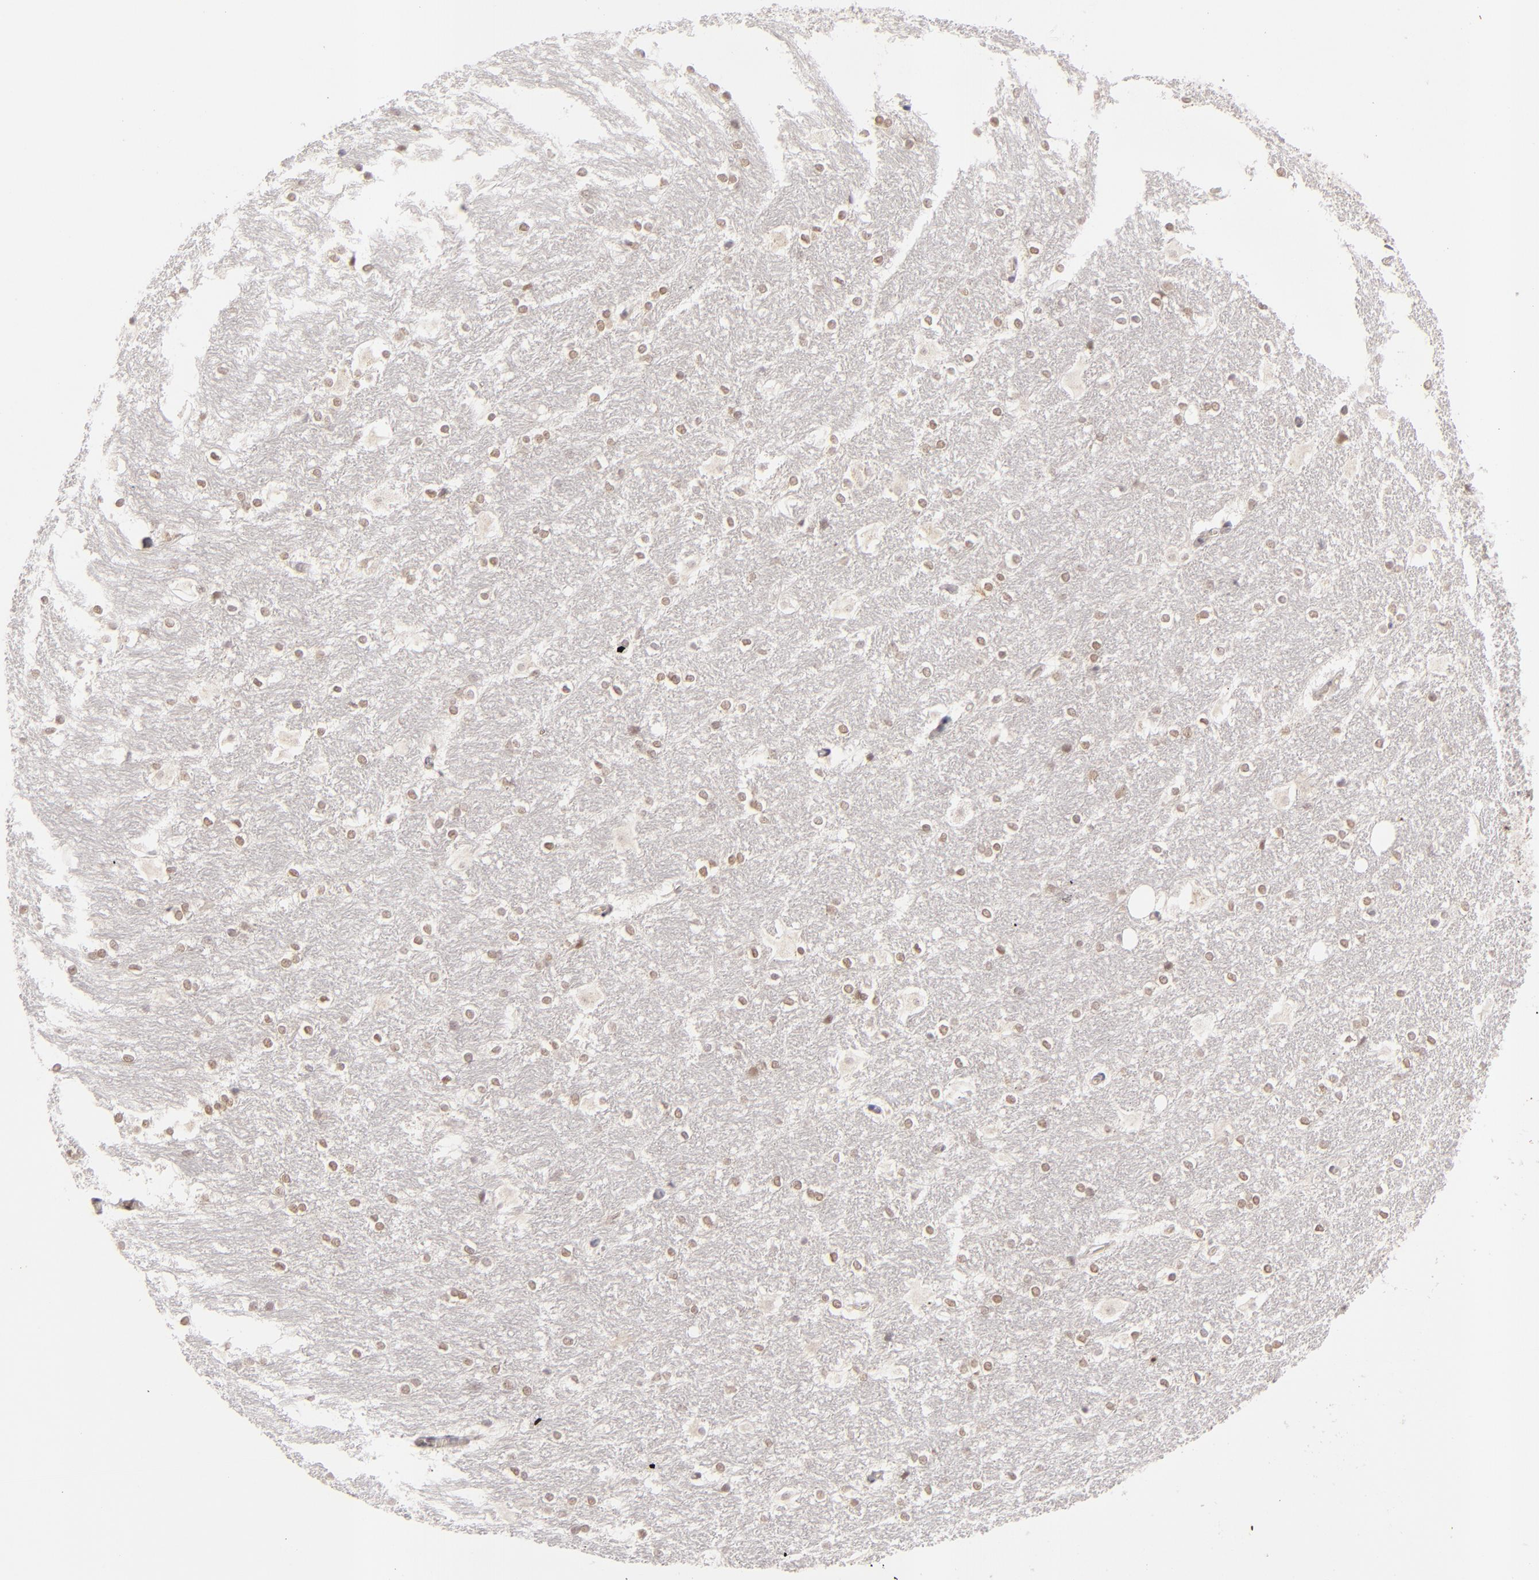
{"staining": {"intensity": "weak", "quantity": ">75%", "location": "nuclear"}, "tissue": "hippocampus", "cell_type": "Glial cells", "image_type": "normal", "snomed": [{"axis": "morphology", "description": "Normal tissue, NOS"}, {"axis": "topography", "description": "Hippocampus"}], "caption": "An IHC micrograph of unremarkable tissue is shown. Protein staining in brown highlights weak nuclear positivity in hippocampus within glial cells. (DAB IHC with brightfield microscopy, high magnification).", "gene": "FEN1", "patient": {"sex": "female", "age": 19}}